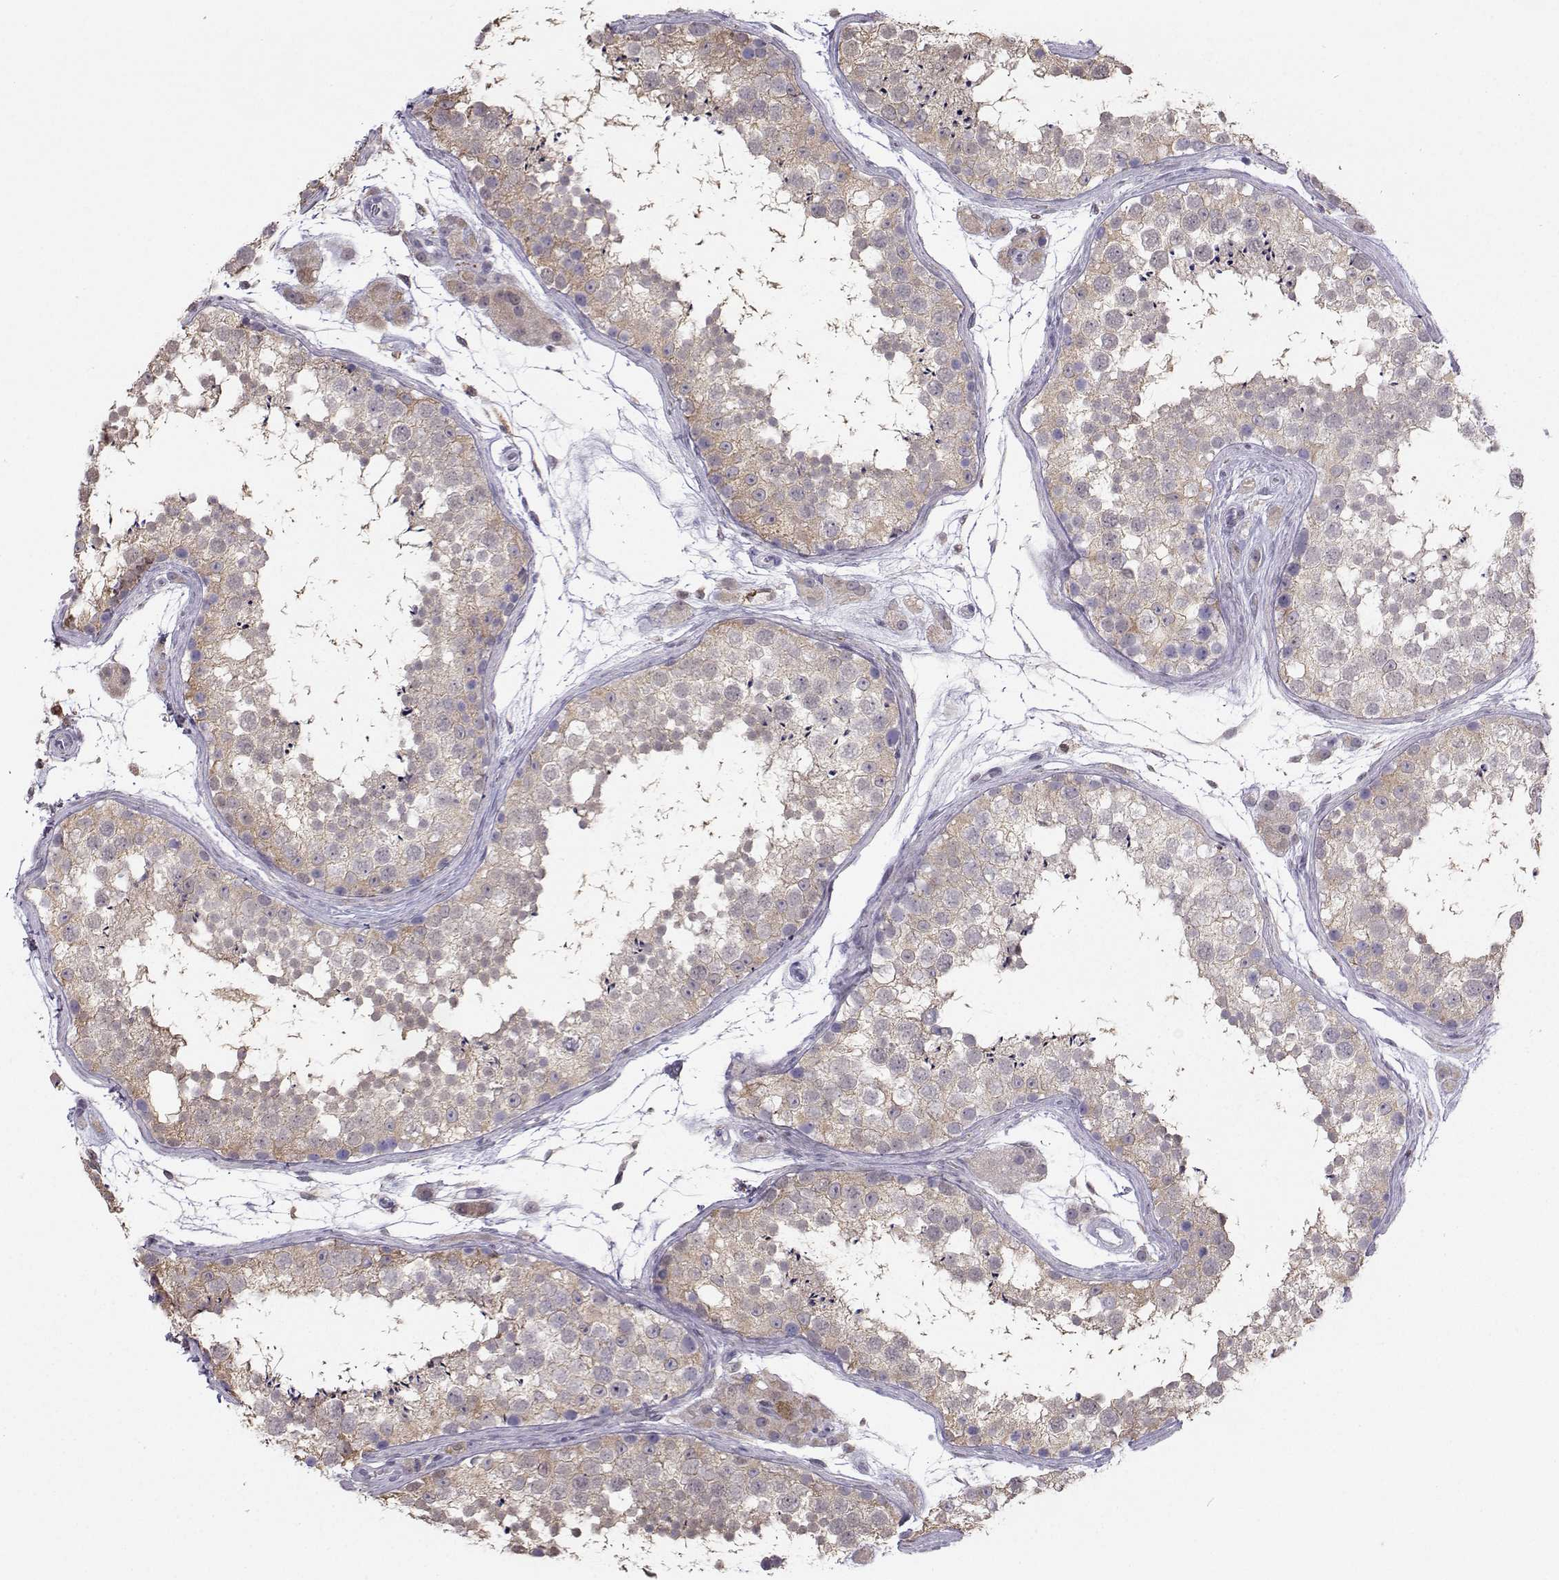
{"staining": {"intensity": "weak", "quantity": ">75%", "location": "cytoplasmic/membranous"}, "tissue": "testis", "cell_type": "Cells in seminiferous ducts", "image_type": "normal", "snomed": [{"axis": "morphology", "description": "Normal tissue, NOS"}, {"axis": "topography", "description": "Testis"}], "caption": "Immunohistochemical staining of unremarkable testis demonstrates weak cytoplasmic/membranous protein expression in about >75% of cells in seminiferous ducts.", "gene": "DCLK3", "patient": {"sex": "male", "age": 41}}